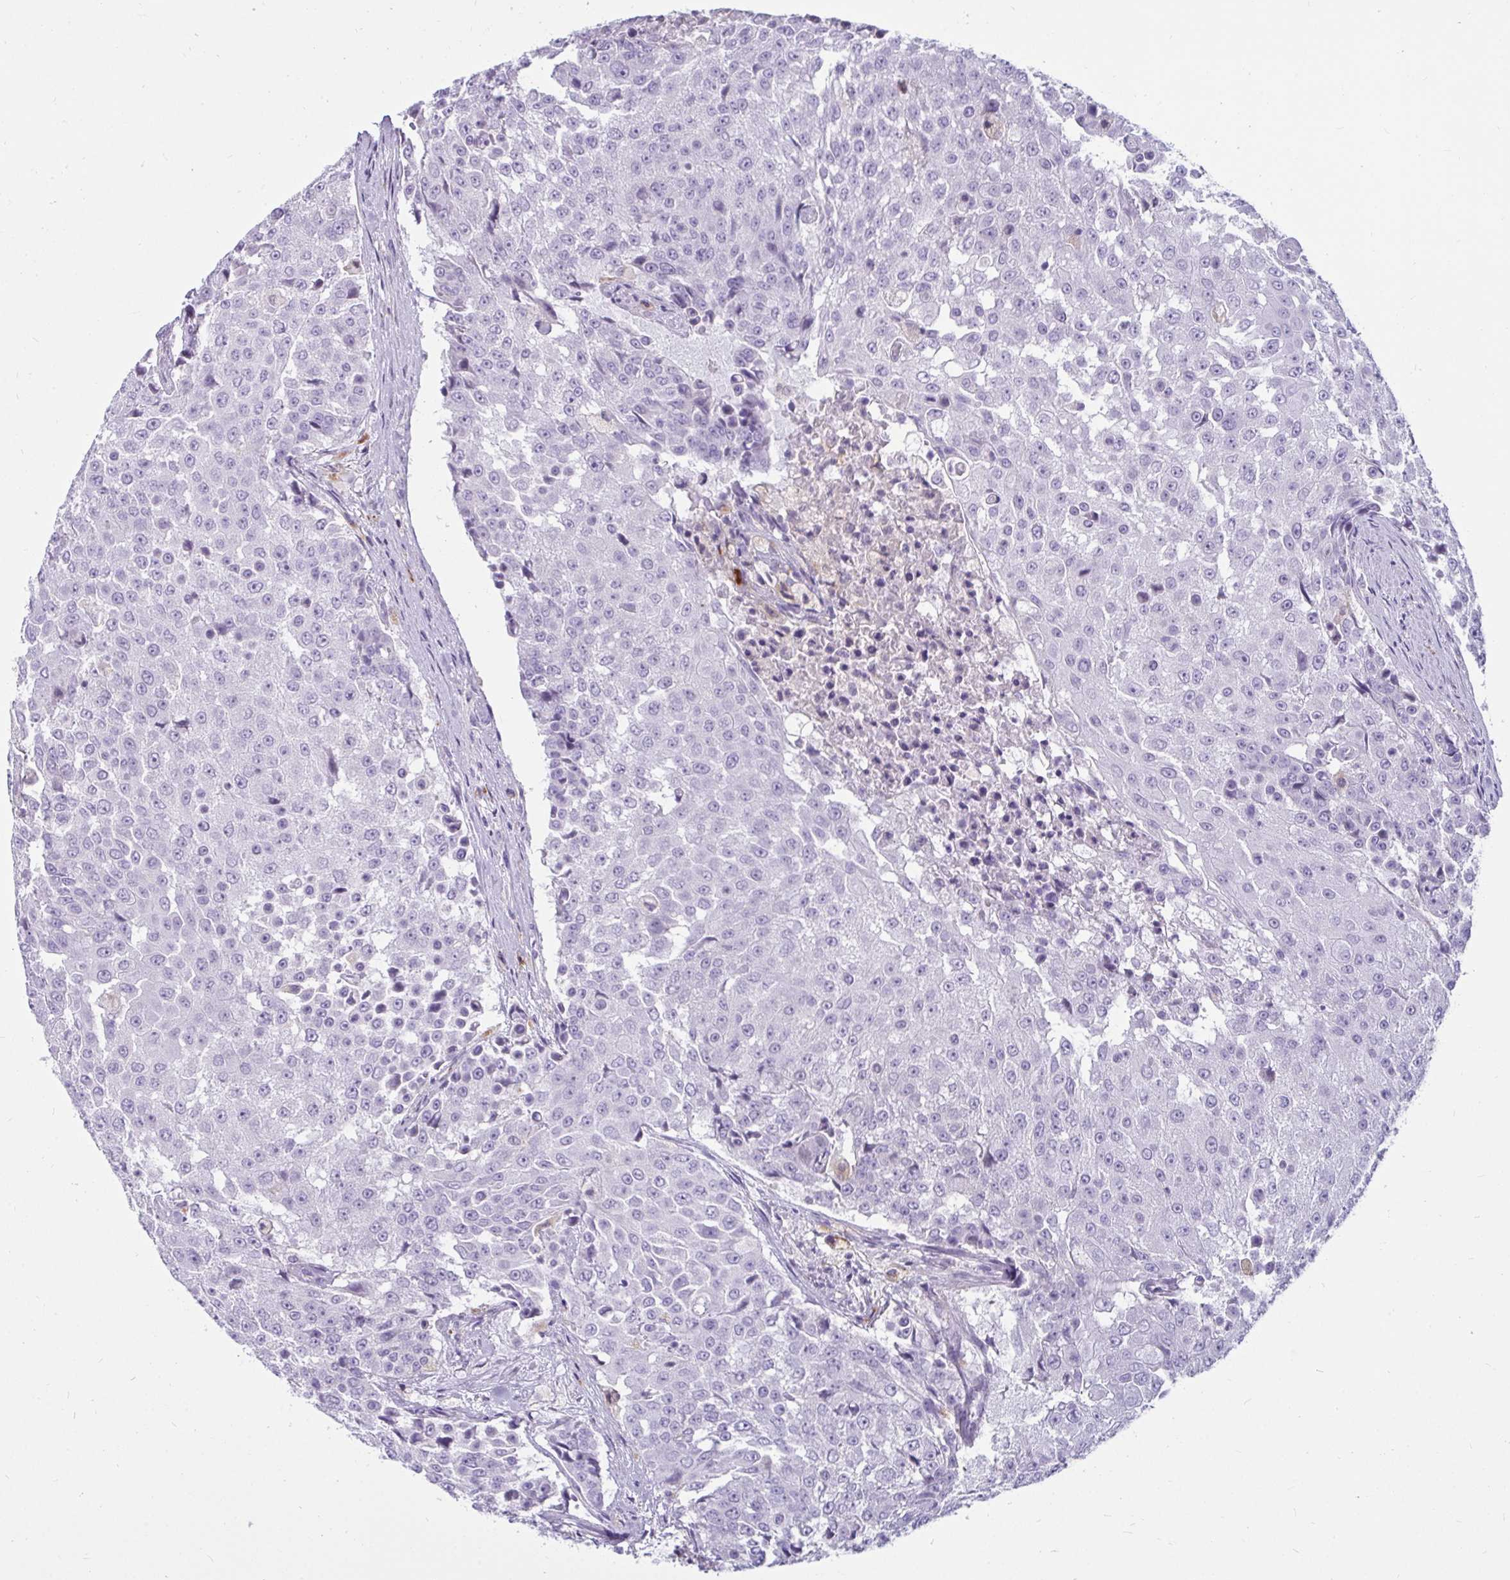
{"staining": {"intensity": "negative", "quantity": "none", "location": "none"}, "tissue": "urothelial cancer", "cell_type": "Tumor cells", "image_type": "cancer", "snomed": [{"axis": "morphology", "description": "Urothelial carcinoma, High grade"}, {"axis": "topography", "description": "Urinary bladder"}], "caption": "Immunohistochemical staining of high-grade urothelial carcinoma exhibits no significant staining in tumor cells. The staining is performed using DAB (3,3'-diaminobenzidine) brown chromogen with nuclei counter-stained in using hematoxylin.", "gene": "CTSZ", "patient": {"sex": "female", "age": 63}}